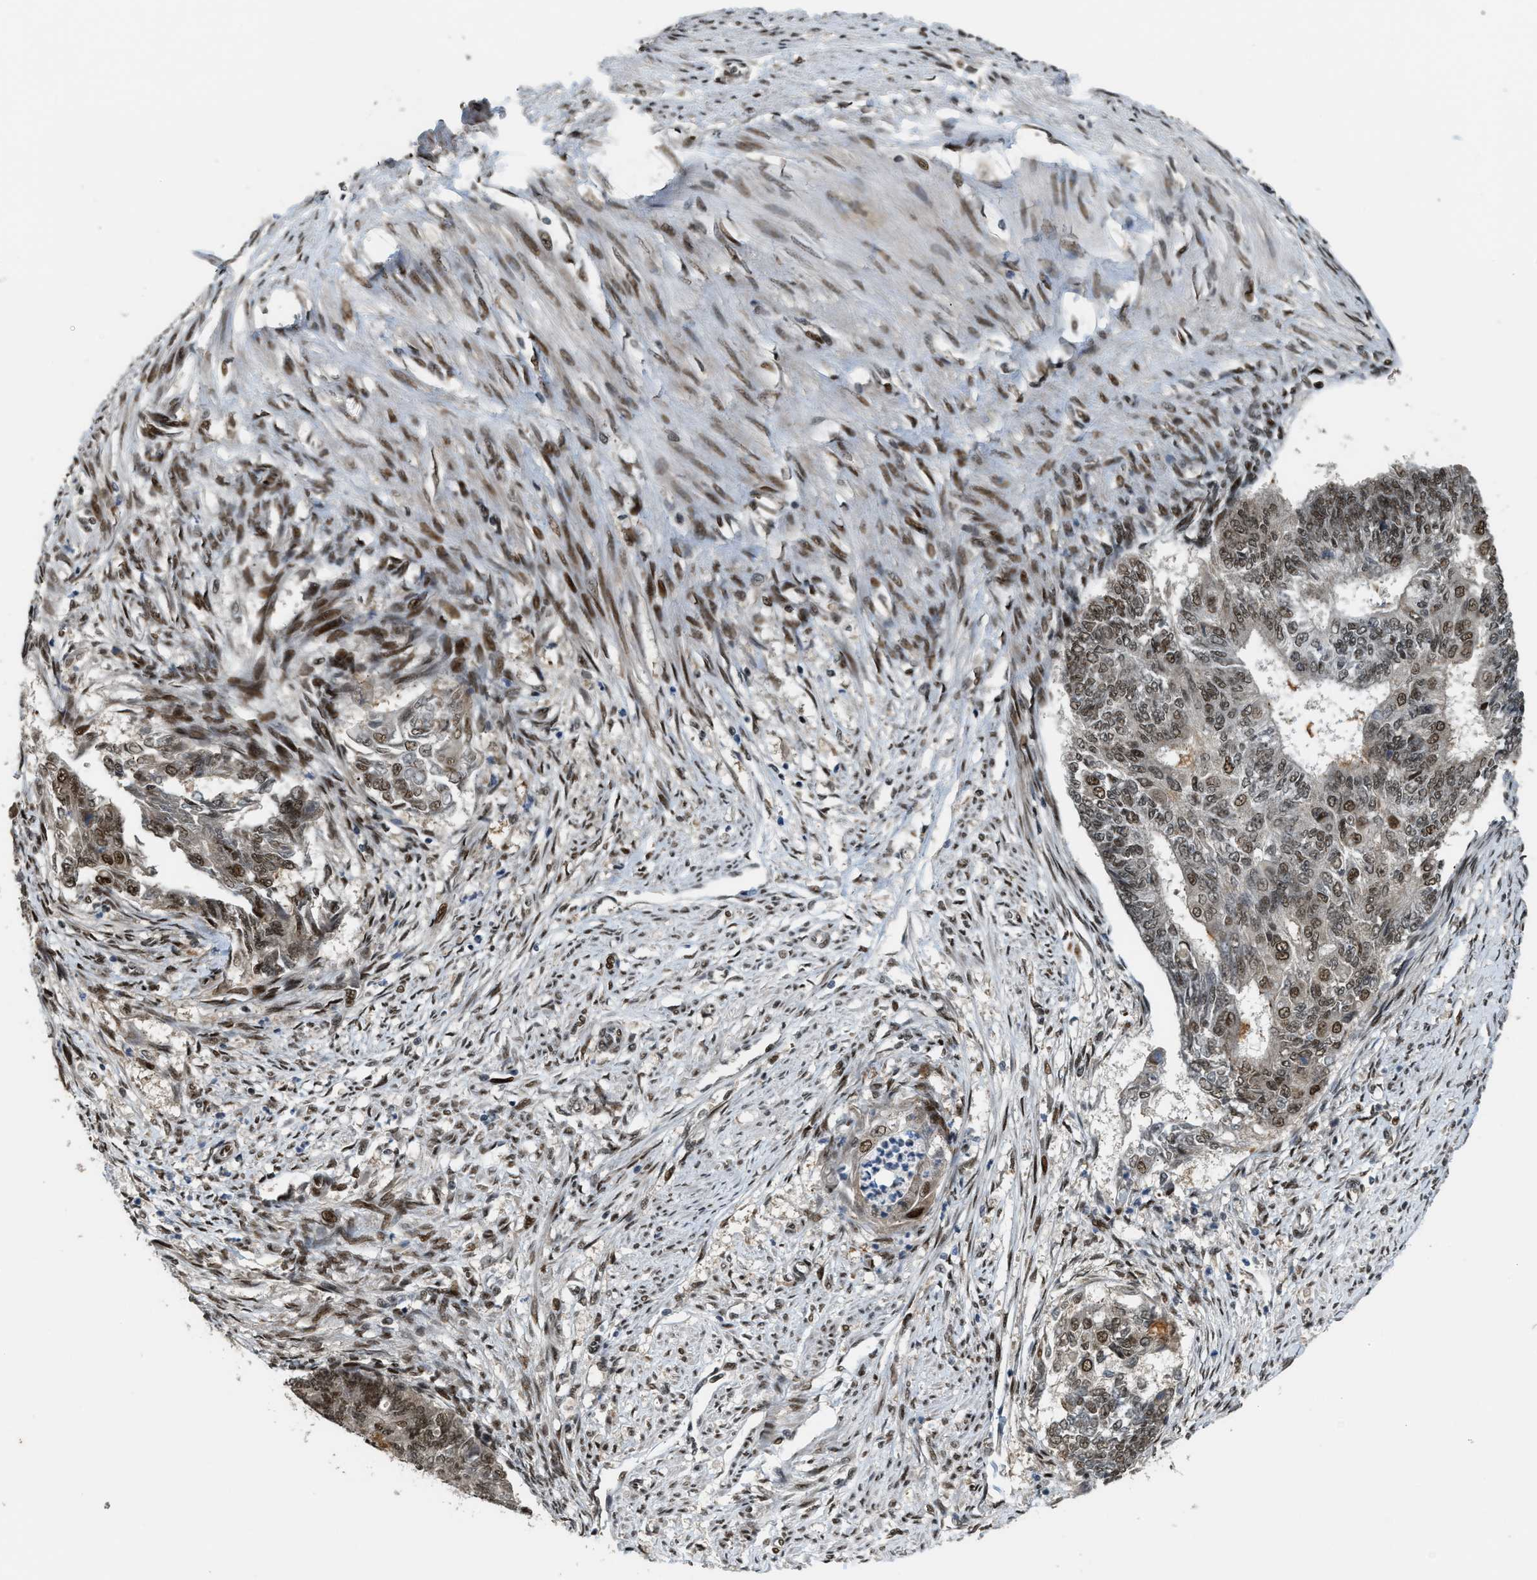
{"staining": {"intensity": "moderate", "quantity": ">75%", "location": "nuclear"}, "tissue": "endometrial cancer", "cell_type": "Tumor cells", "image_type": "cancer", "snomed": [{"axis": "morphology", "description": "Adenocarcinoma, NOS"}, {"axis": "topography", "description": "Endometrium"}], "caption": "Immunohistochemical staining of endometrial cancer (adenocarcinoma) exhibits medium levels of moderate nuclear protein expression in approximately >75% of tumor cells.", "gene": "SERTAD2", "patient": {"sex": "female", "age": 32}}